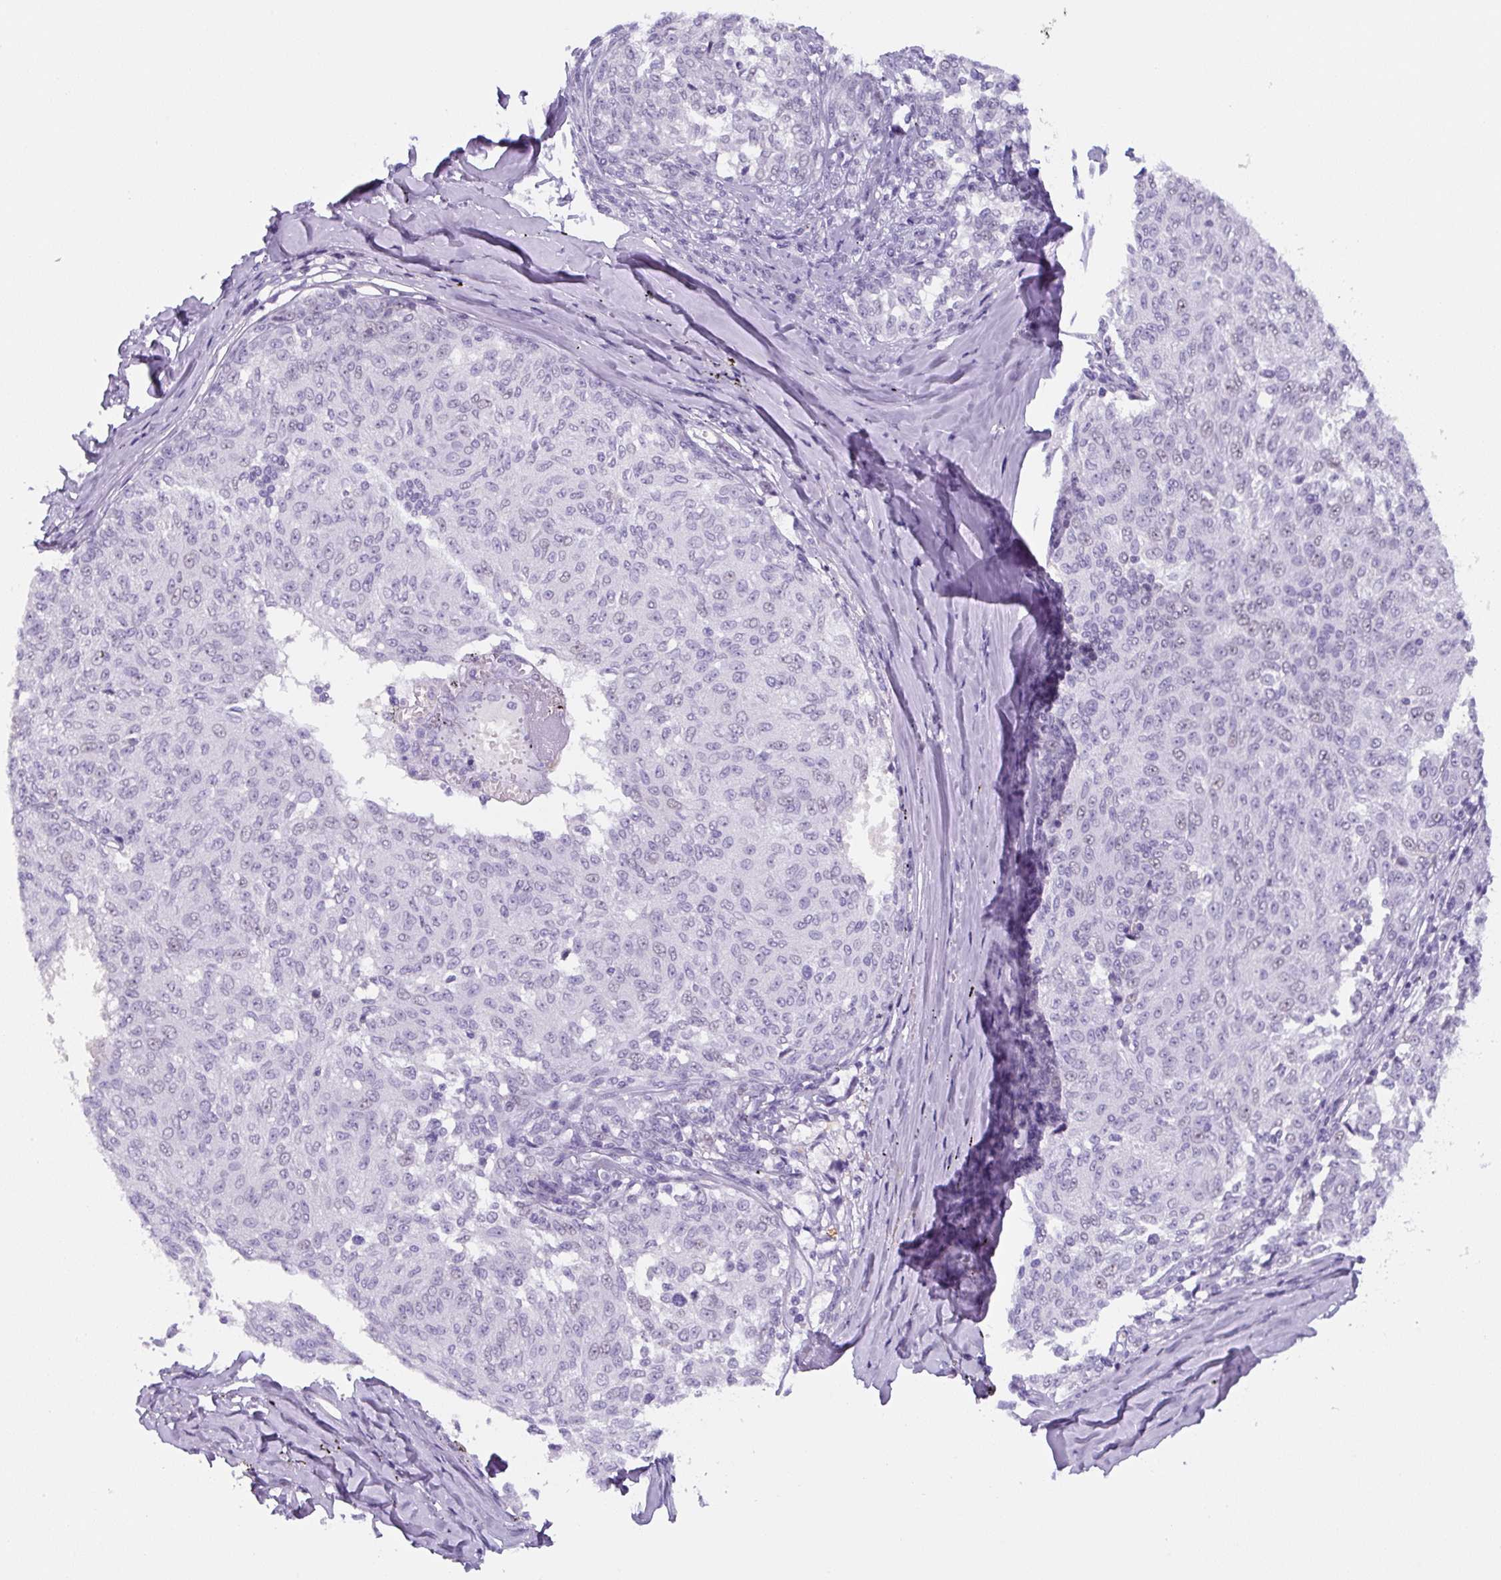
{"staining": {"intensity": "negative", "quantity": "none", "location": "none"}, "tissue": "melanoma", "cell_type": "Tumor cells", "image_type": "cancer", "snomed": [{"axis": "morphology", "description": "Malignant melanoma, NOS"}, {"axis": "topography", "description": "Skin"}], "caption": "Immunohistochemical staining of malignant melanoma demonstrates no significant expression in tumor cells. Brightfield microscopy of immunohistochemistry stained with DAB (brown) and hematoxylin (blue), captured at high magnification.", "gene": "TNFRSF8", "patient": {"sex": "female", "age": 72}}